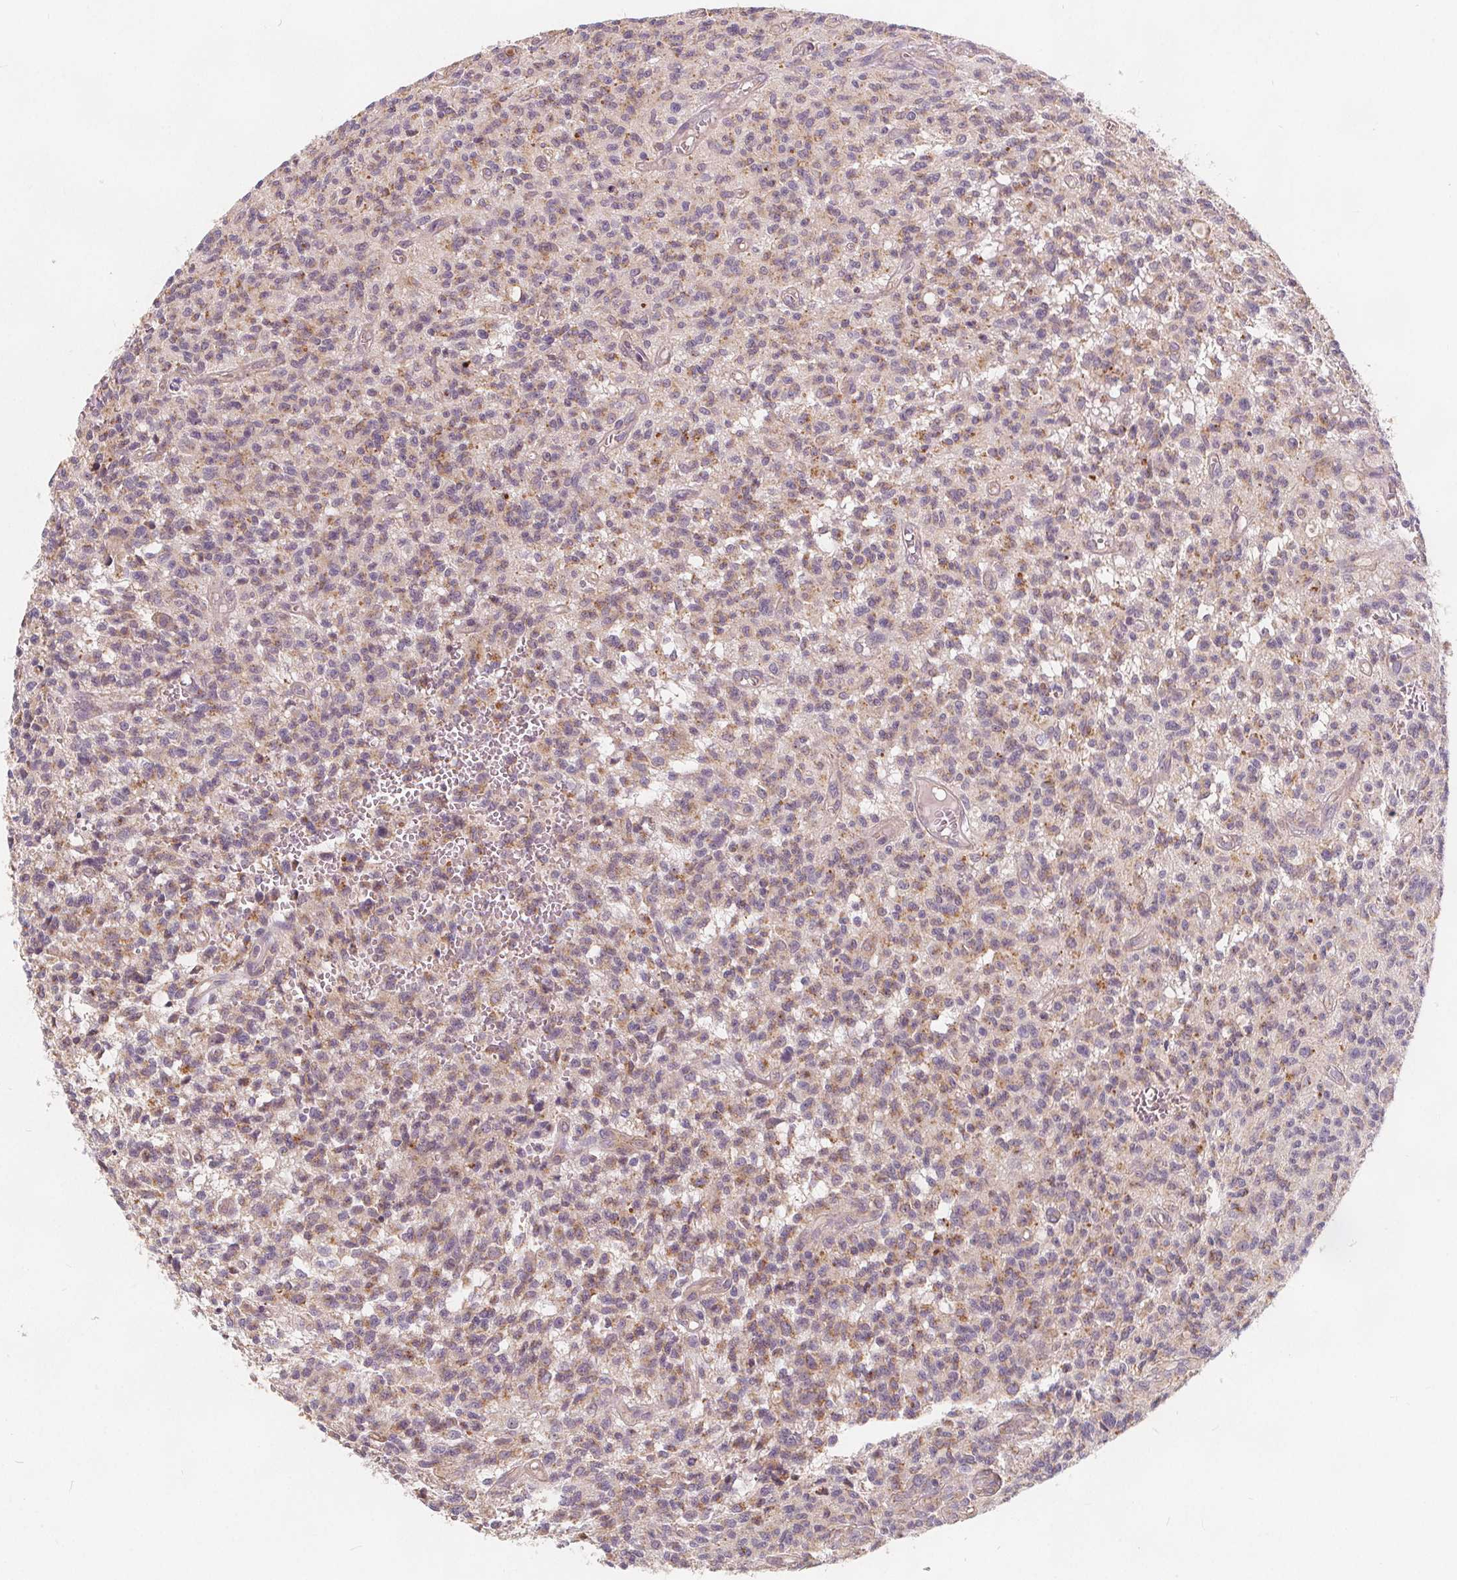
{"staining": {"intensity": "weak", "quantity": "25%-75%", "location": "cytoplasmic/membranous"}, "tissue": "glioma", "cell_type": "Tumor cells", "image_type": "cancer", "snomed": [{"axis": "morphology", "description": "Glioma, malignant, Low grade"}, {"axis": "topography", "description": "Brain"}], "caption": "Weak cytoplasmic/membranous protein staining is identified in about 25%-75% of tumor cells in malignant low-grade glioma. The staining is performed using DAB (3,3'-diaminobenzidine) brown chromogen to label protein expression. The nuclei are counter-stained blue using hematoxylin.", "gene": "DRC3", "patient": {"sex": "male", "age": 64}}